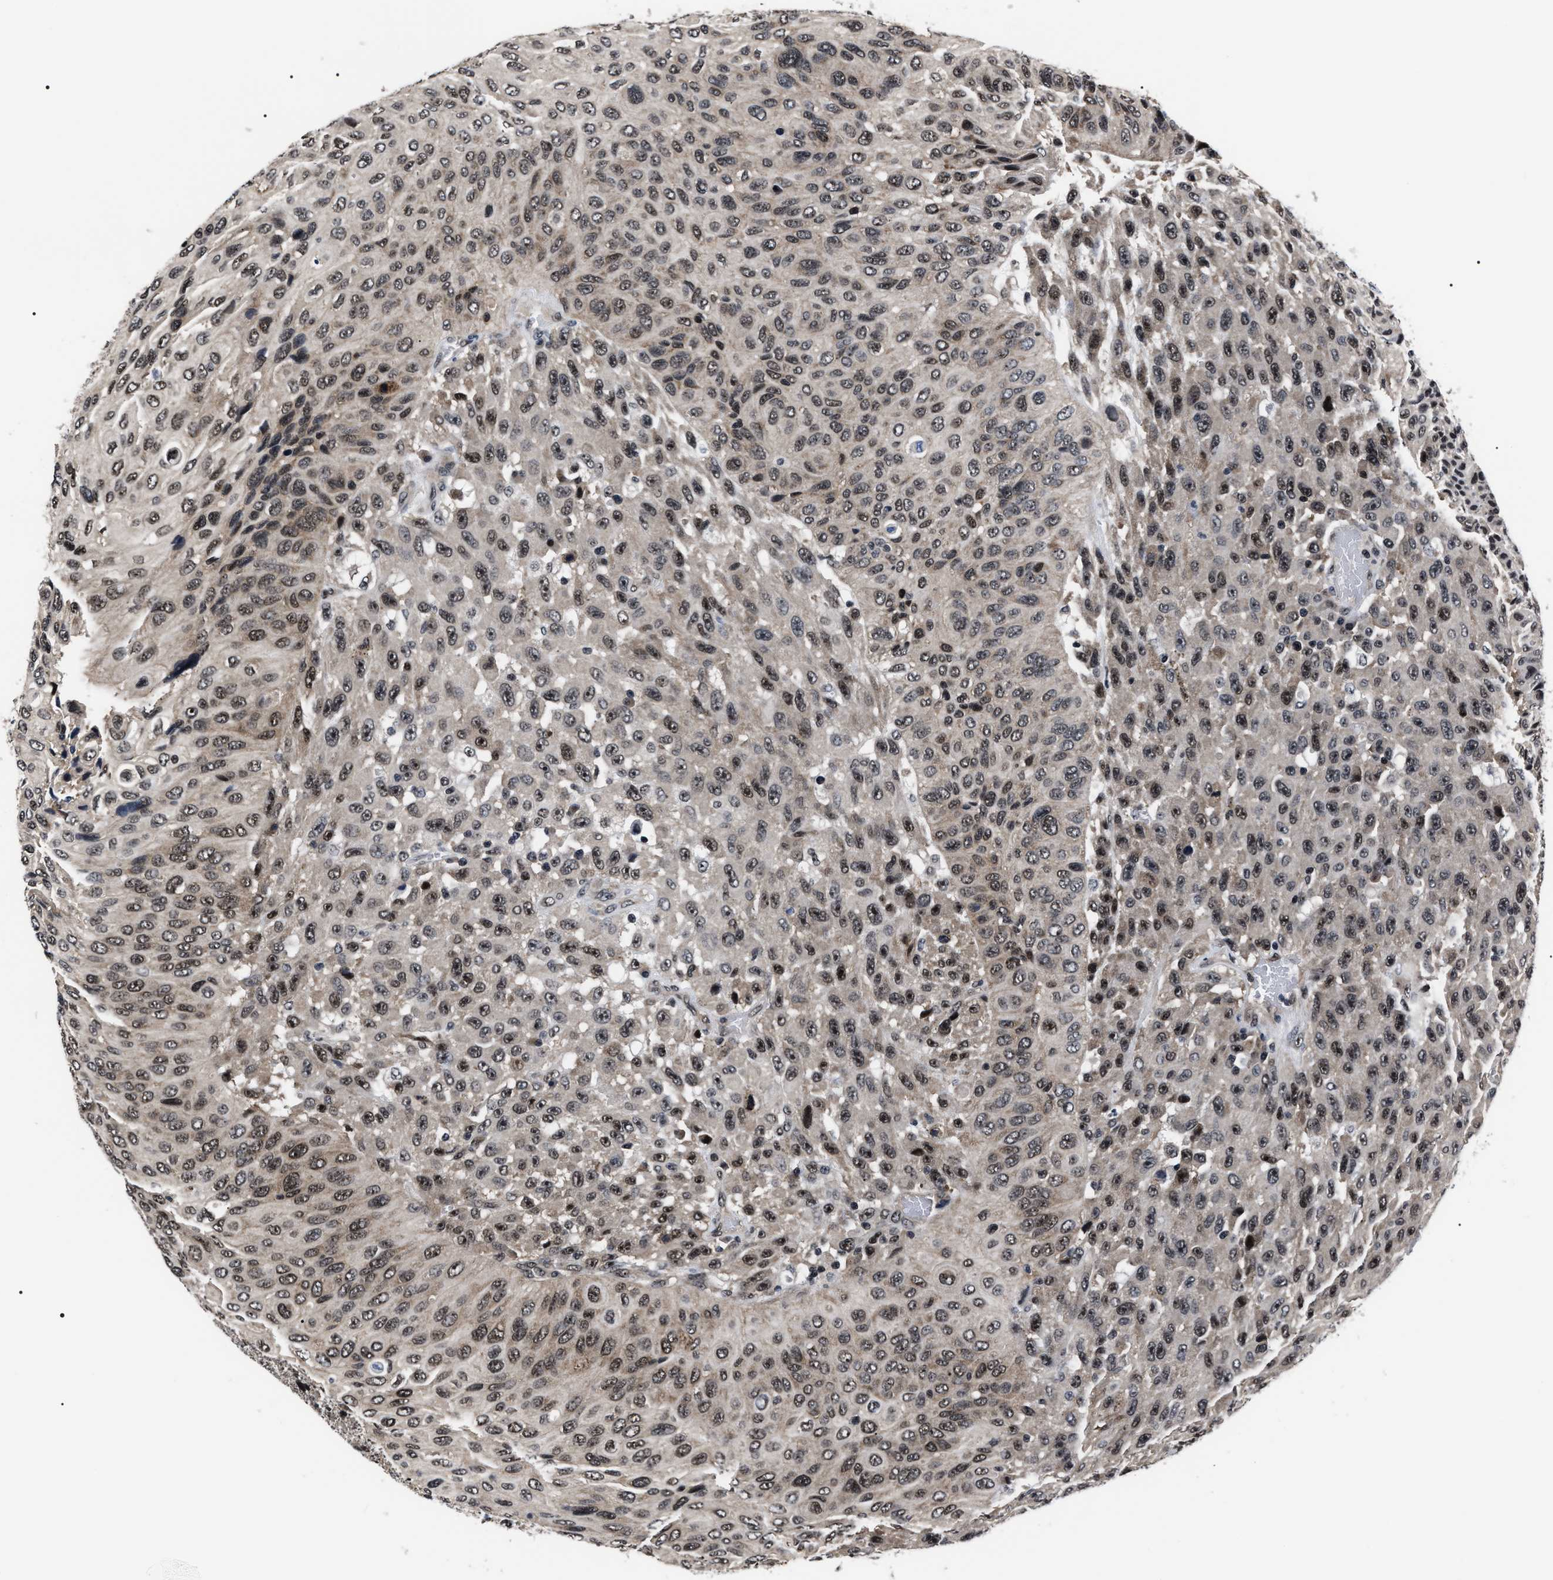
{"staining": {"intensity": "moderate", "quantity": ">75%", "location": "cytoplasmic/membranous,nuclear"}, "tissue": "urothelial cancer", "cell_type": "Tumor cells", "image_type": "cancer", "snomed": [{"axis": "morphology", "description": "Urothelial carcinoma, High grade"}, {"axis": "topography", "description": "Urinary bladder"}], "caption": "DAB (3,3'-diaminobenzidine) immunohistochemical staining of human urothelial carcinoma (high-grade) shows moderate cytoplasmic/membranous and nuclear protein expression in approximately >75% of tumor cells. The protein of interest is stained brown, and the nuclei are stained in blue (DAB (3,3'-diaminobenzidine) IHC with brightfield microscopy, high magnification).", "gene": "CSNK2A1", "patient": {"sex": "male", "age": 66}}